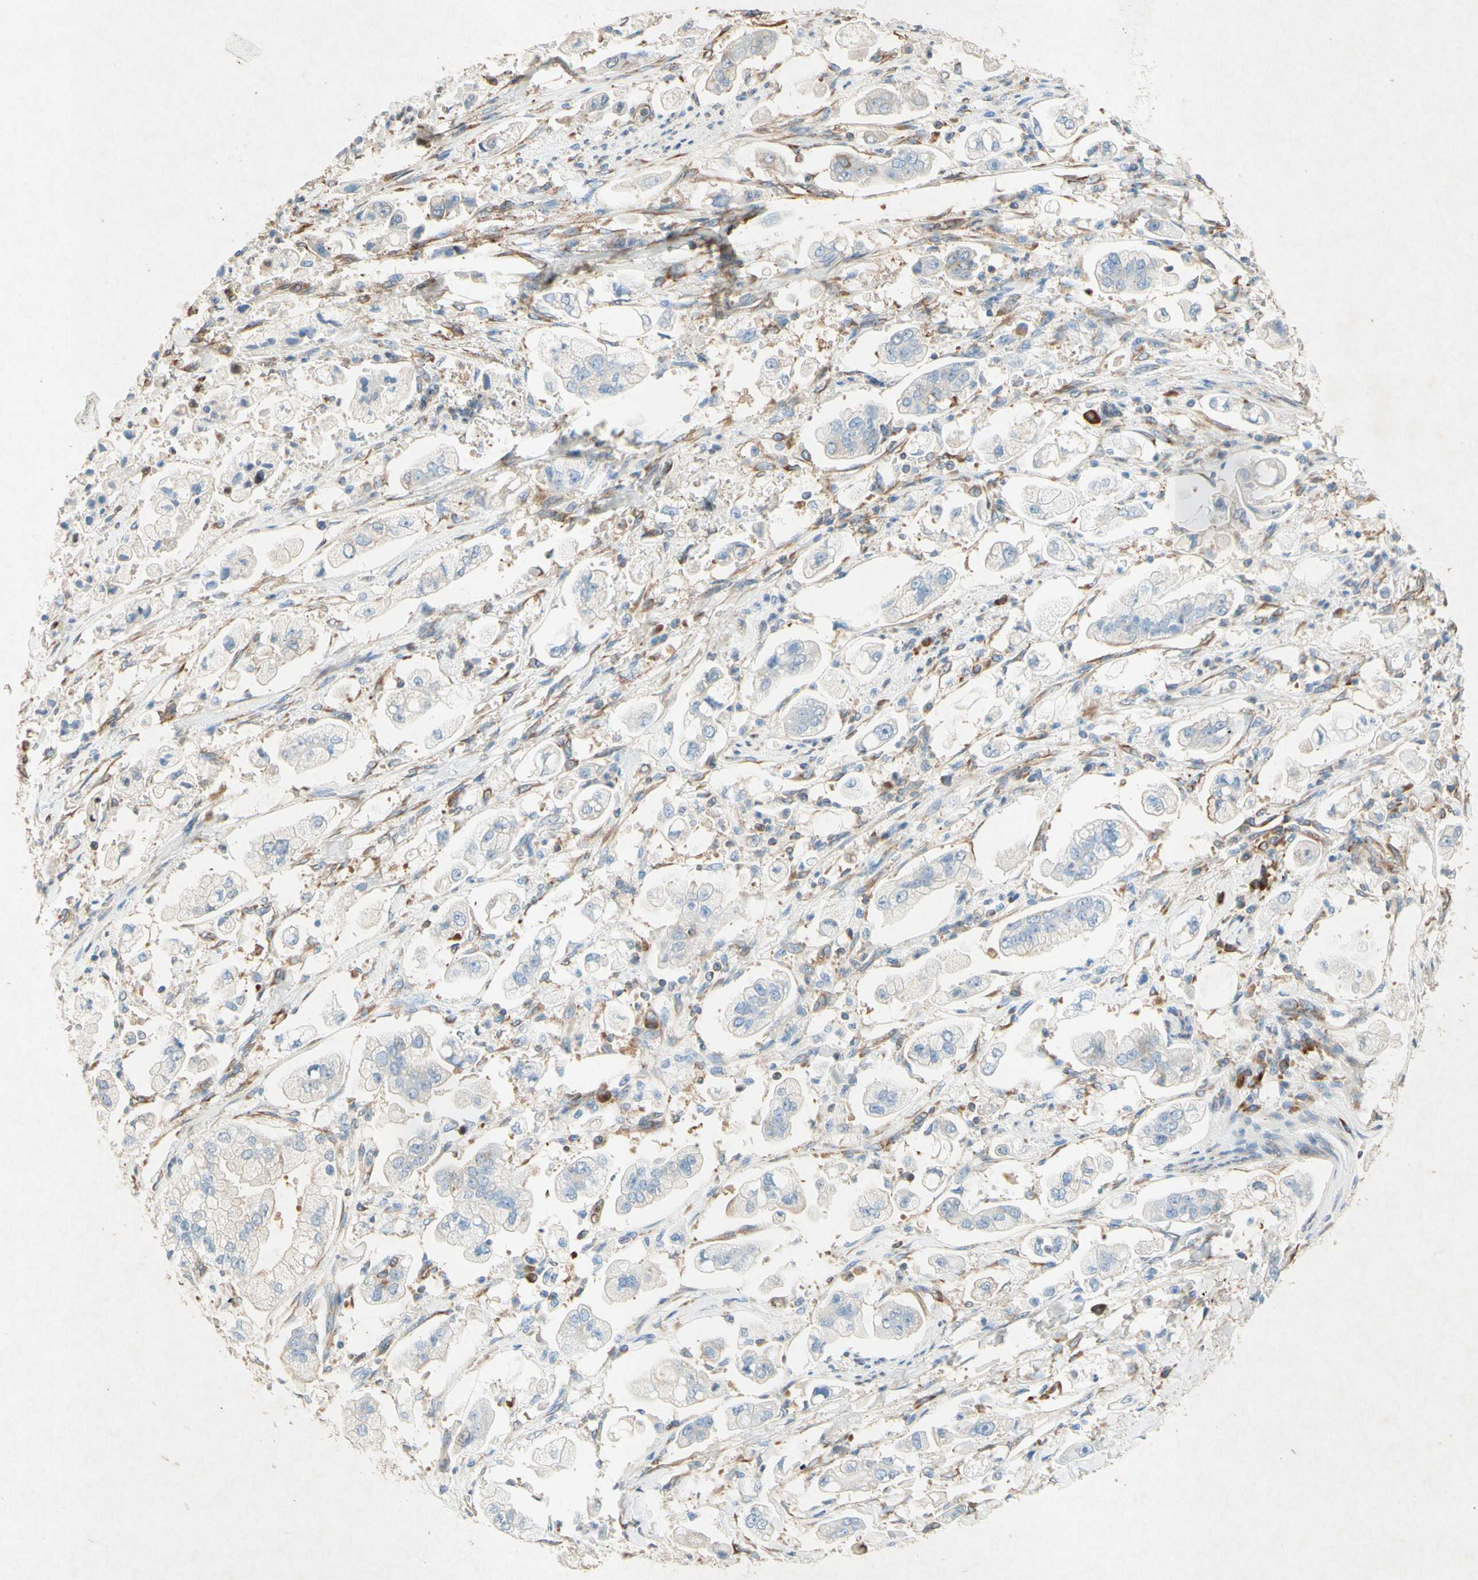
{"staining": {"intensity": "weak", "quantity": "<25%", "location": "cytoplasmic/membranous"}, "tissue": "stomach cancer", "cell_type": "Tumor cells", "image_type": "cancer", "snomed": [{"axis": "morphology", "description": "Adenocarcinoma, NOS"}, {"axis": "topography", "description": "Stomach"}], "caption": "Protein analysis of adenocarcinoma (stomach) shows no significant positivity in tumor cells. (DAB IHC with hematoxylin counter stain).", "gene": "PABPC1", "patient": {"sex": "male", "age": 62}}